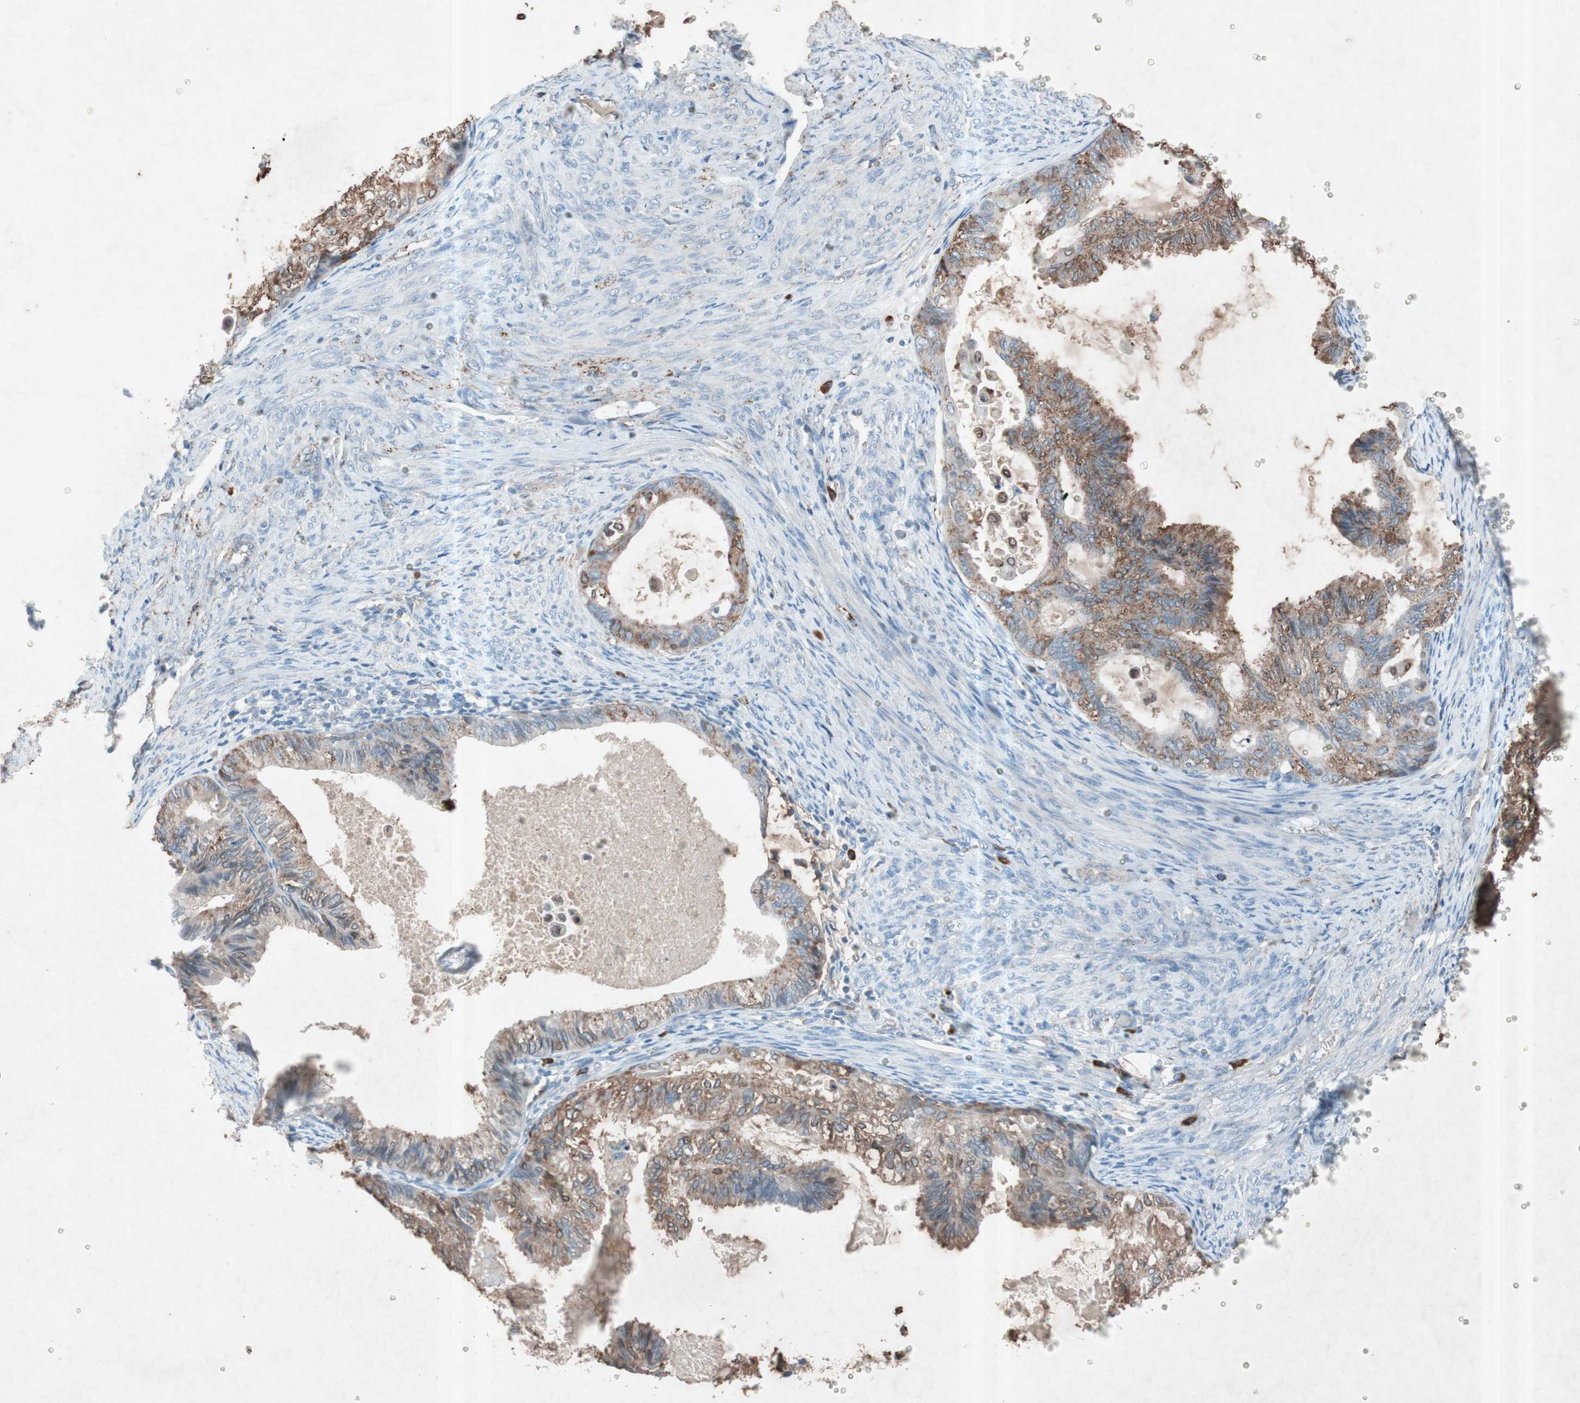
{"staining": {"intensity": "moderate", "quantity": "25%-75%", "location": "cytoplasmic/membranous"}, "tissue": "cervical cancer", "cell_type": "Tumor cells", "image_type": "cancer", "snomed": [{"axis": "morphology", "description": "Normal tissue, NOS"}, {"axis": "morphology", "description": "Adenocarcinoma, NOS"}, {"axis": "topography", "description": "Cervix"}, {"axis": "topography", "description": "Endometrium"}], "caption": "An image showing moderate cytoplasmic/membranous staining in about 25%-75% of tumor cells in cervical adenocarcinoma, as visualized by brown immunohistochemical staining.", "gene": "GRB7", "patient": {"sex": "female", "age": 86}}